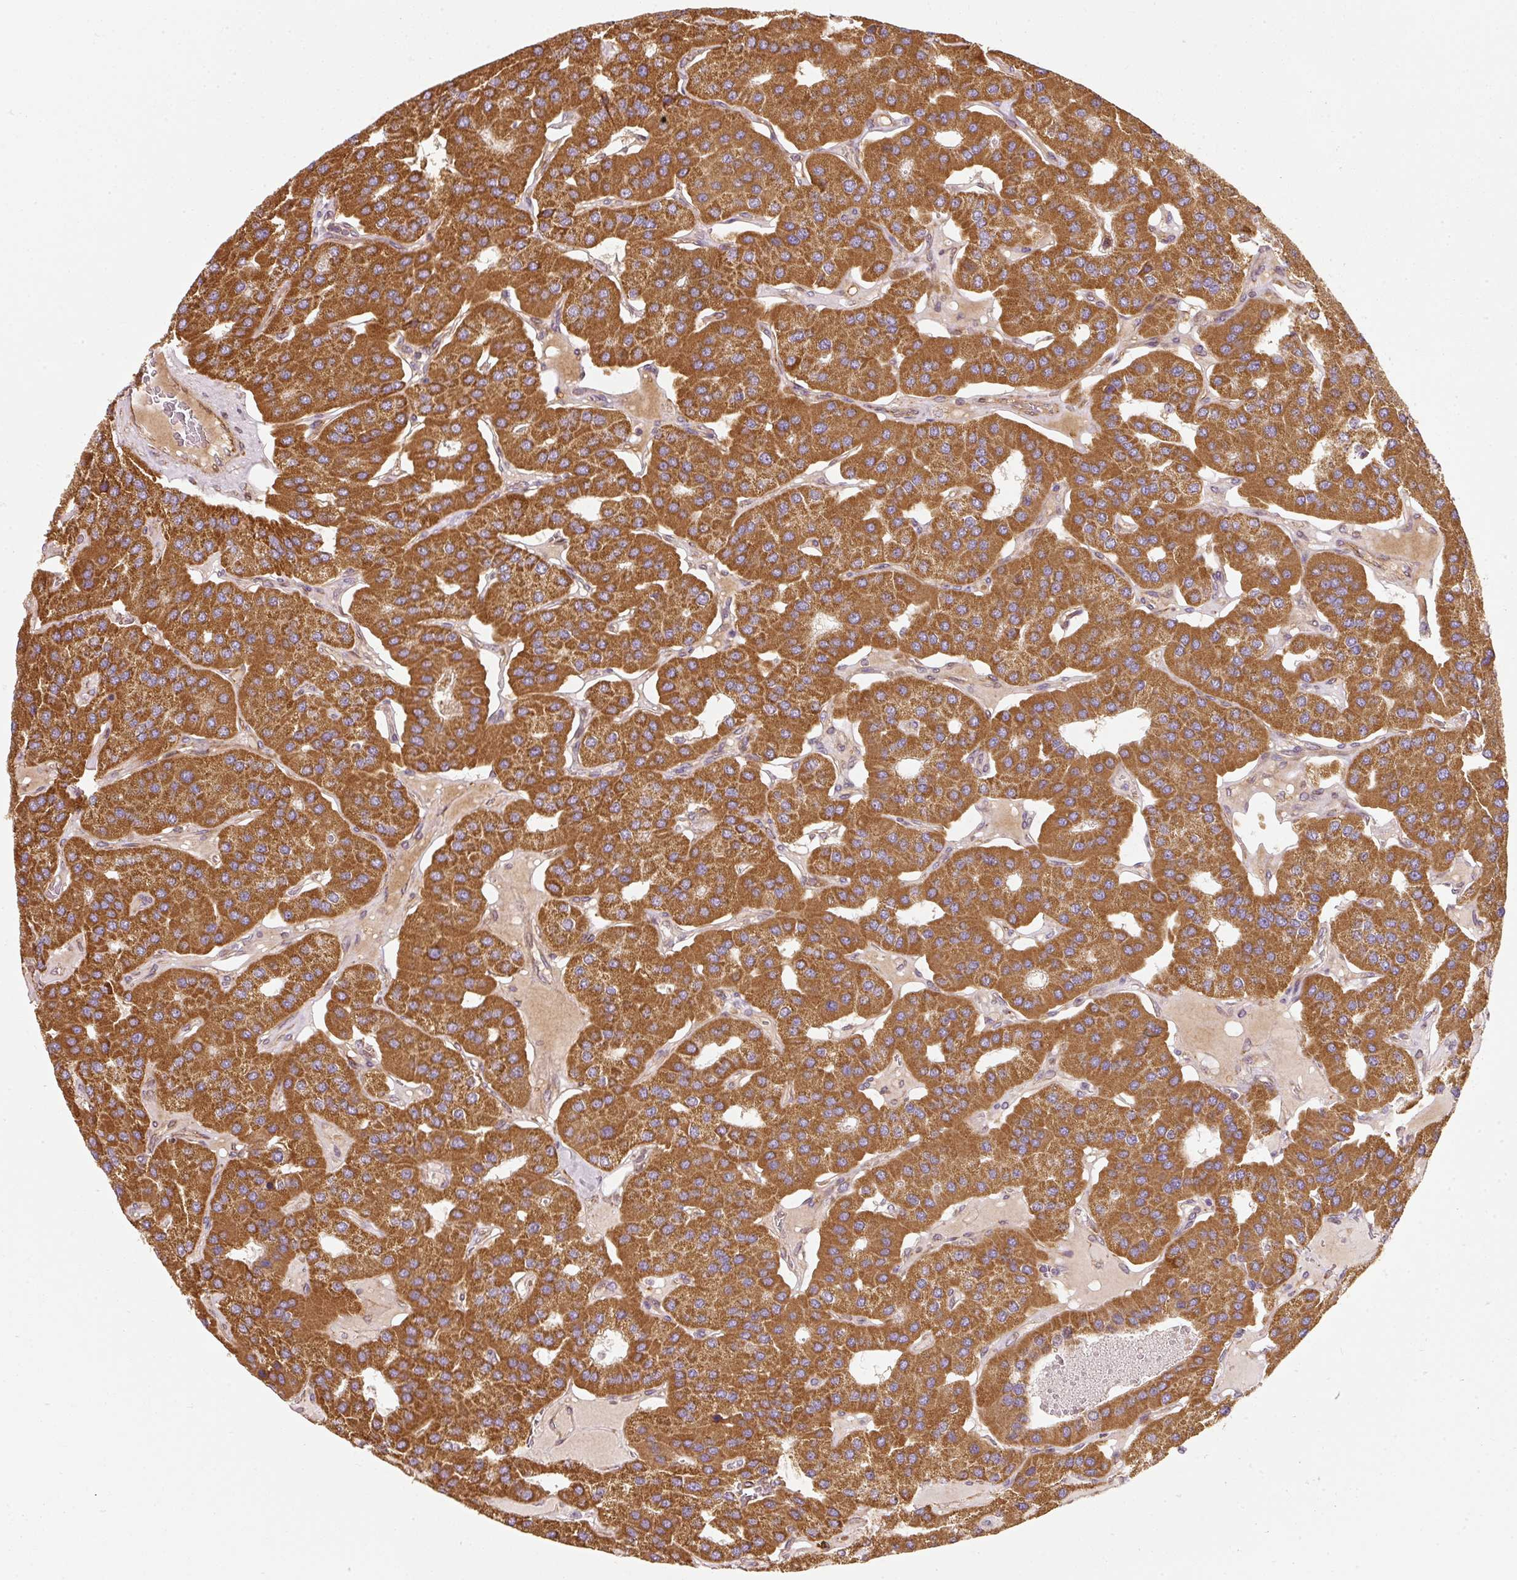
{"staining": {"intensity": "strong", "quantity": ">75%", "location": "cytoplasmic/membranous"}, "tissue": "parathyroid gland", "cell_type": "Glandular cells", "image_type": "normal", "snomed": [{"axis": "morphology", "description": "Normal tissue, NOS"}, {"axis": "morphology", "description": "Adenoma, NOS"}, {"axis": "topography", "description": "Parathyroid gland"}], "caption": "Glandular cells show high levels of strong cytoplasmic/membranous expression in approximately >75% of cells in benign parathyroid gland.", "gene": "ISCU", "patient": {"sex": "female", "age": 86}}